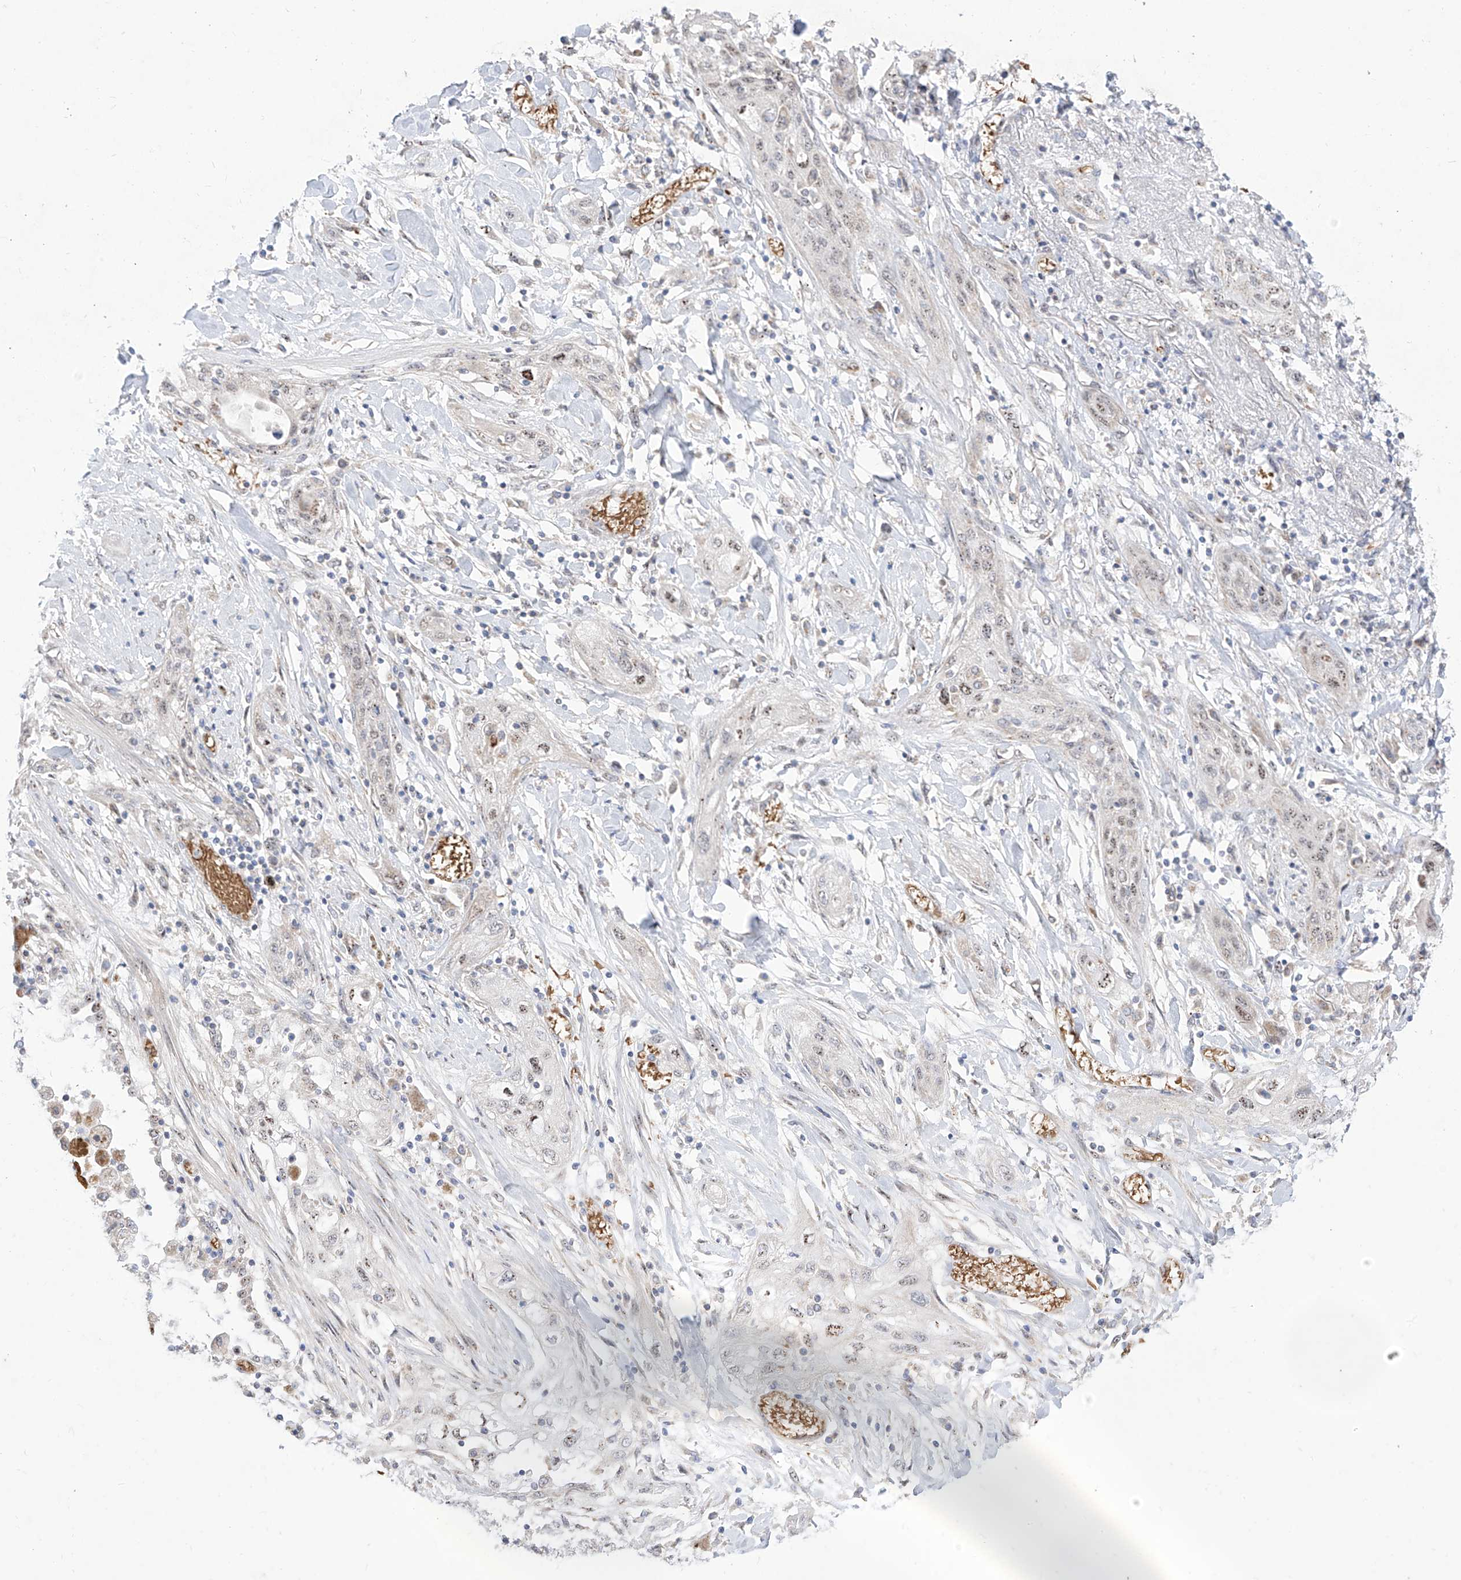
{"staining": {"intensity": "negative", "quantity": "none", "location": "none"}, "tissue": "lung cancer", "cell_type": "Tumor cells", "image_type": "cancer", "snomed": [{"axis": "morphology", "description": "Squamous cell carcinoma, NOS"}, {"axis": "topography", "description": "Lung"}], "caption": "Tumor cells show no significant protein staining in squamous cell carcinoma (lung). (DAB (3,3'-diaminobenzidine) immunohistochemistry, high magnification).", "gene": "ARHGEF40", "patient": {"sex": "female", "age": 47}}